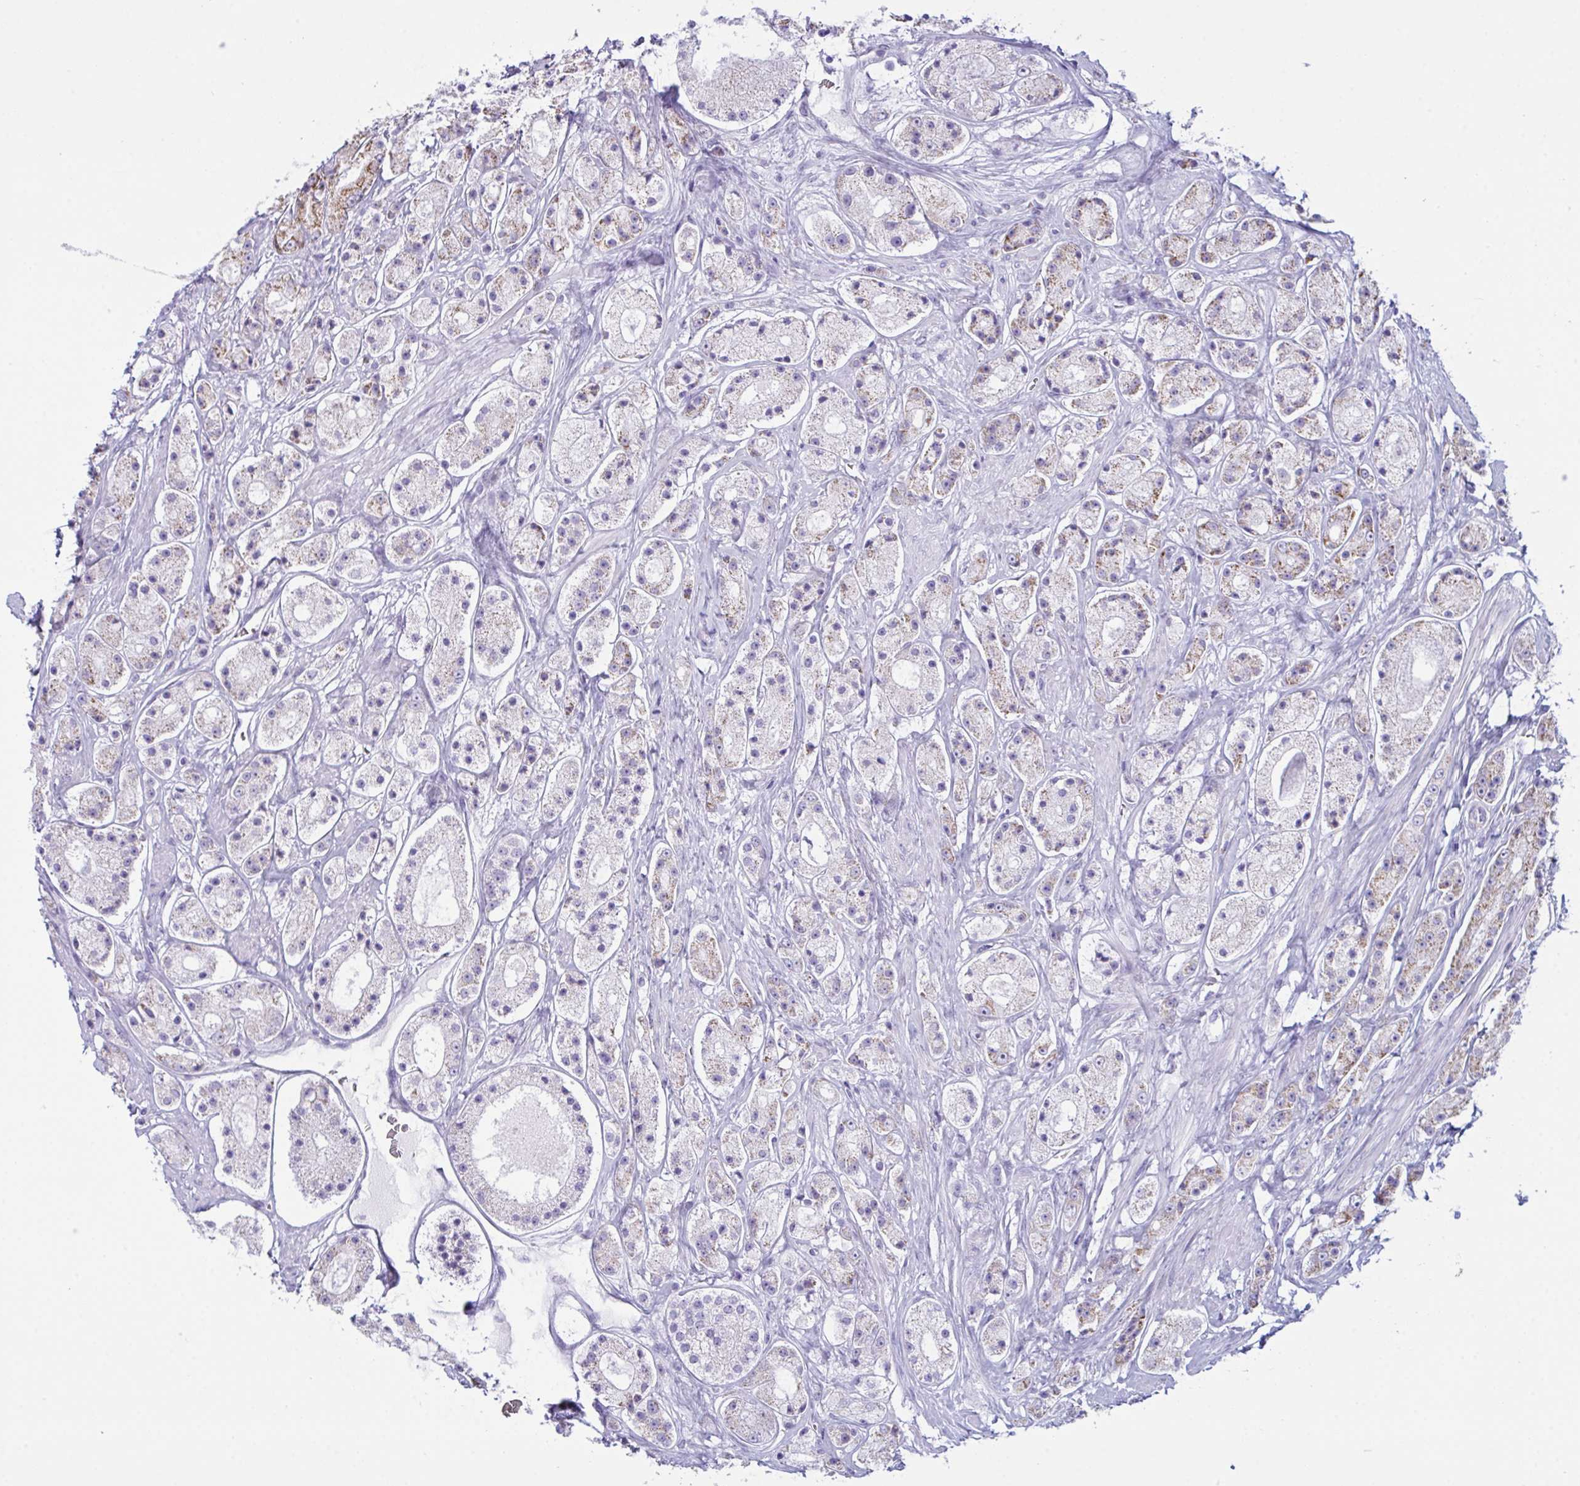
{"staining": {"intensity": "moderate", "quantity": "25%-75%", "location": "cytoplasmic/membranous"}, "tissue": "prostate cancer", "cell_type": "Tumor cells", "image_type": "cancer", "snomed": [{"axis": "morphology", "description": "Adenocarcinoma, High grade"}, {"axis": "topography", "description": "Prostate"}], "caption": "Prostate cancer tissue displays moderate cytoplasmic/membranous positivity in about 25%-75% of tumor cells, visualized by immunohistochemistry. (DAB (3,3'-diaminobenzidine) IHC, brown staining for protein, blue staining for nuclei).", "gene": "BBS1", "patient": {"sex": "male", "age": 67}}